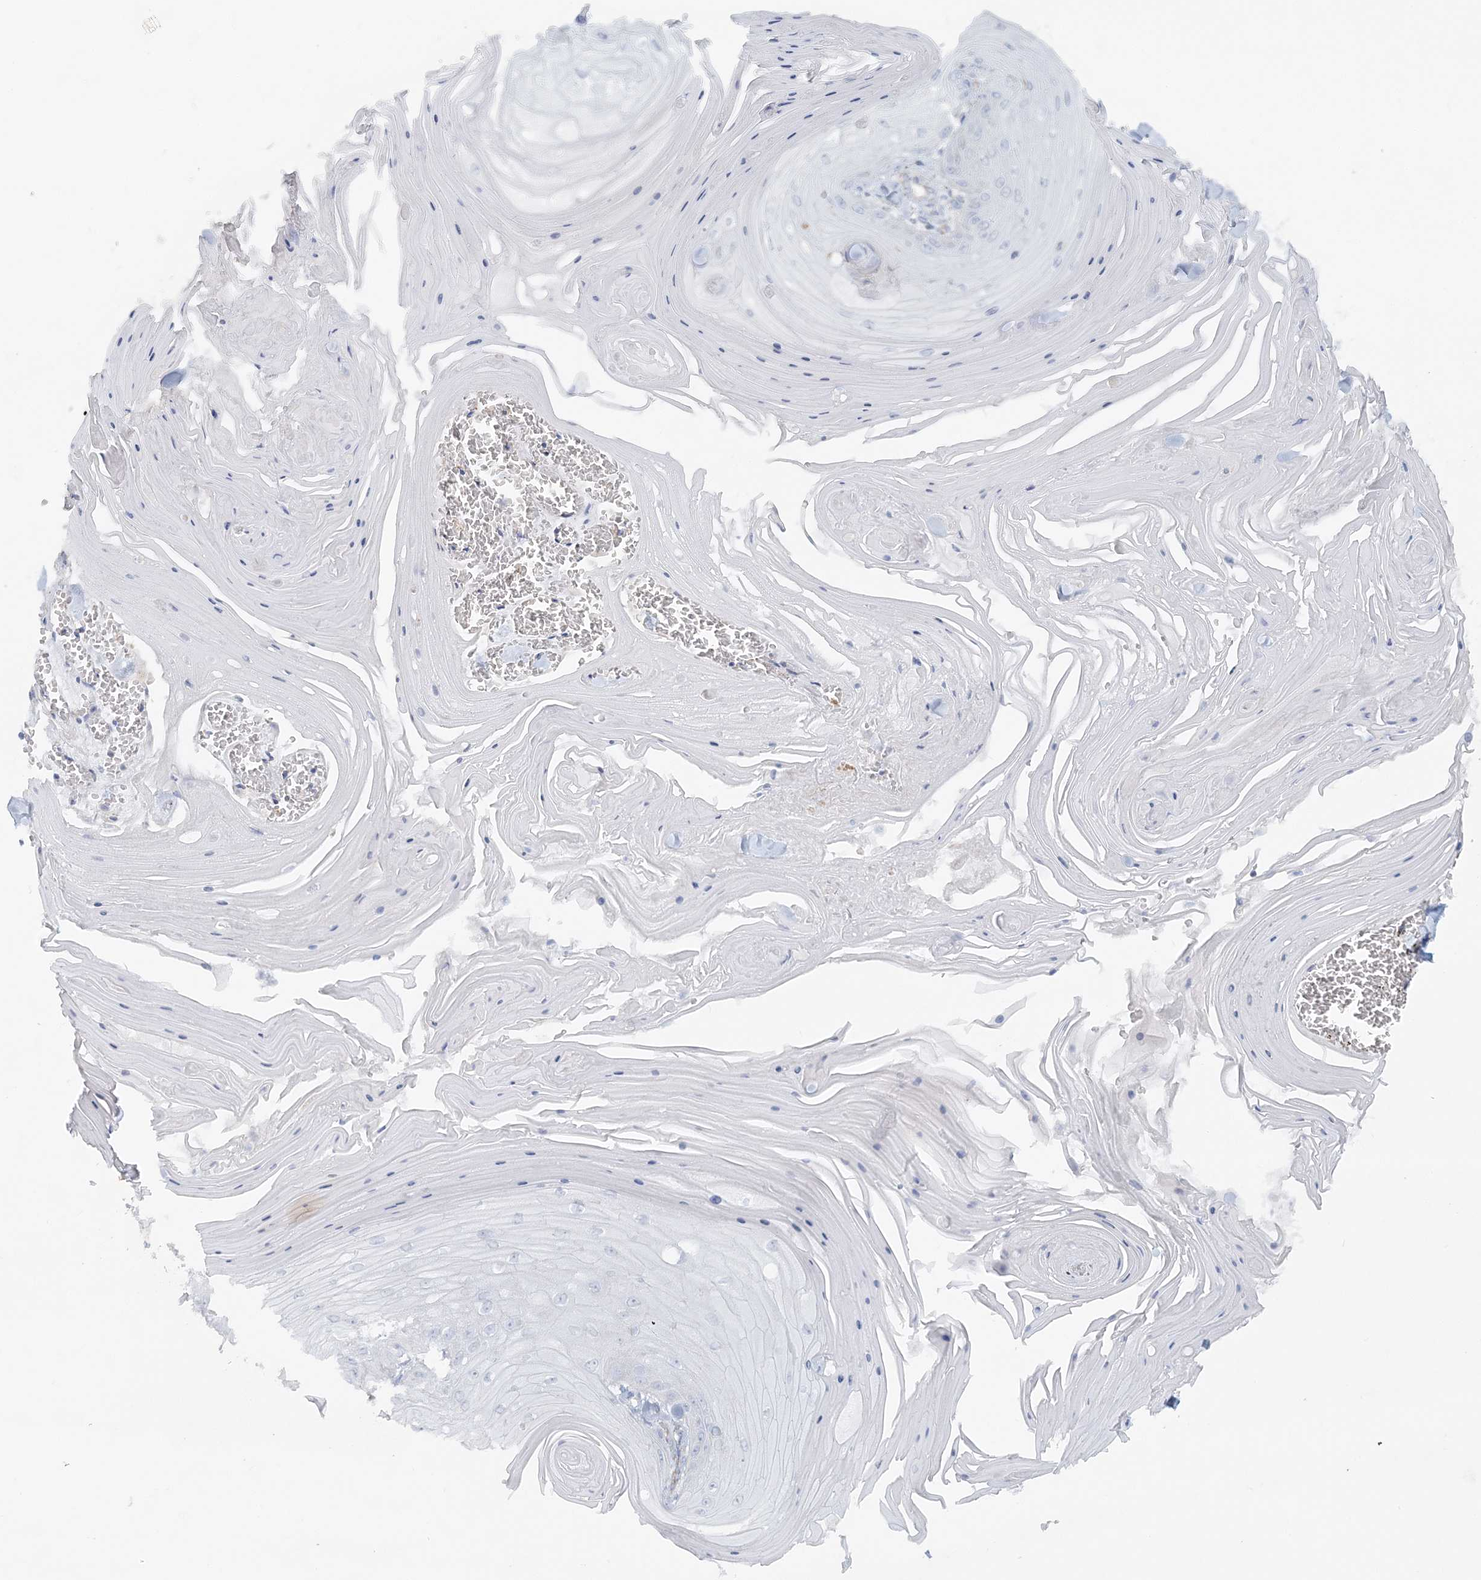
{"staining": {"intensity": "negative", "quantity": "none", "location": "none"}, "tissue": "skin cancer", "cell_type": "Tumor cells", "image_type": "cancer", "snomed": [{"axis": "morphology", "description": "Squamous cell carcinoma, NOS"}, {"axis": "topography", "description": "Skin"}], "caption": "This is an IHC histopathology image of squamous cell carcinoma (skin). There is no positivity in tumor cells.", "gene": "PCCB", "patient": {"sex": "male", "age": 74}}